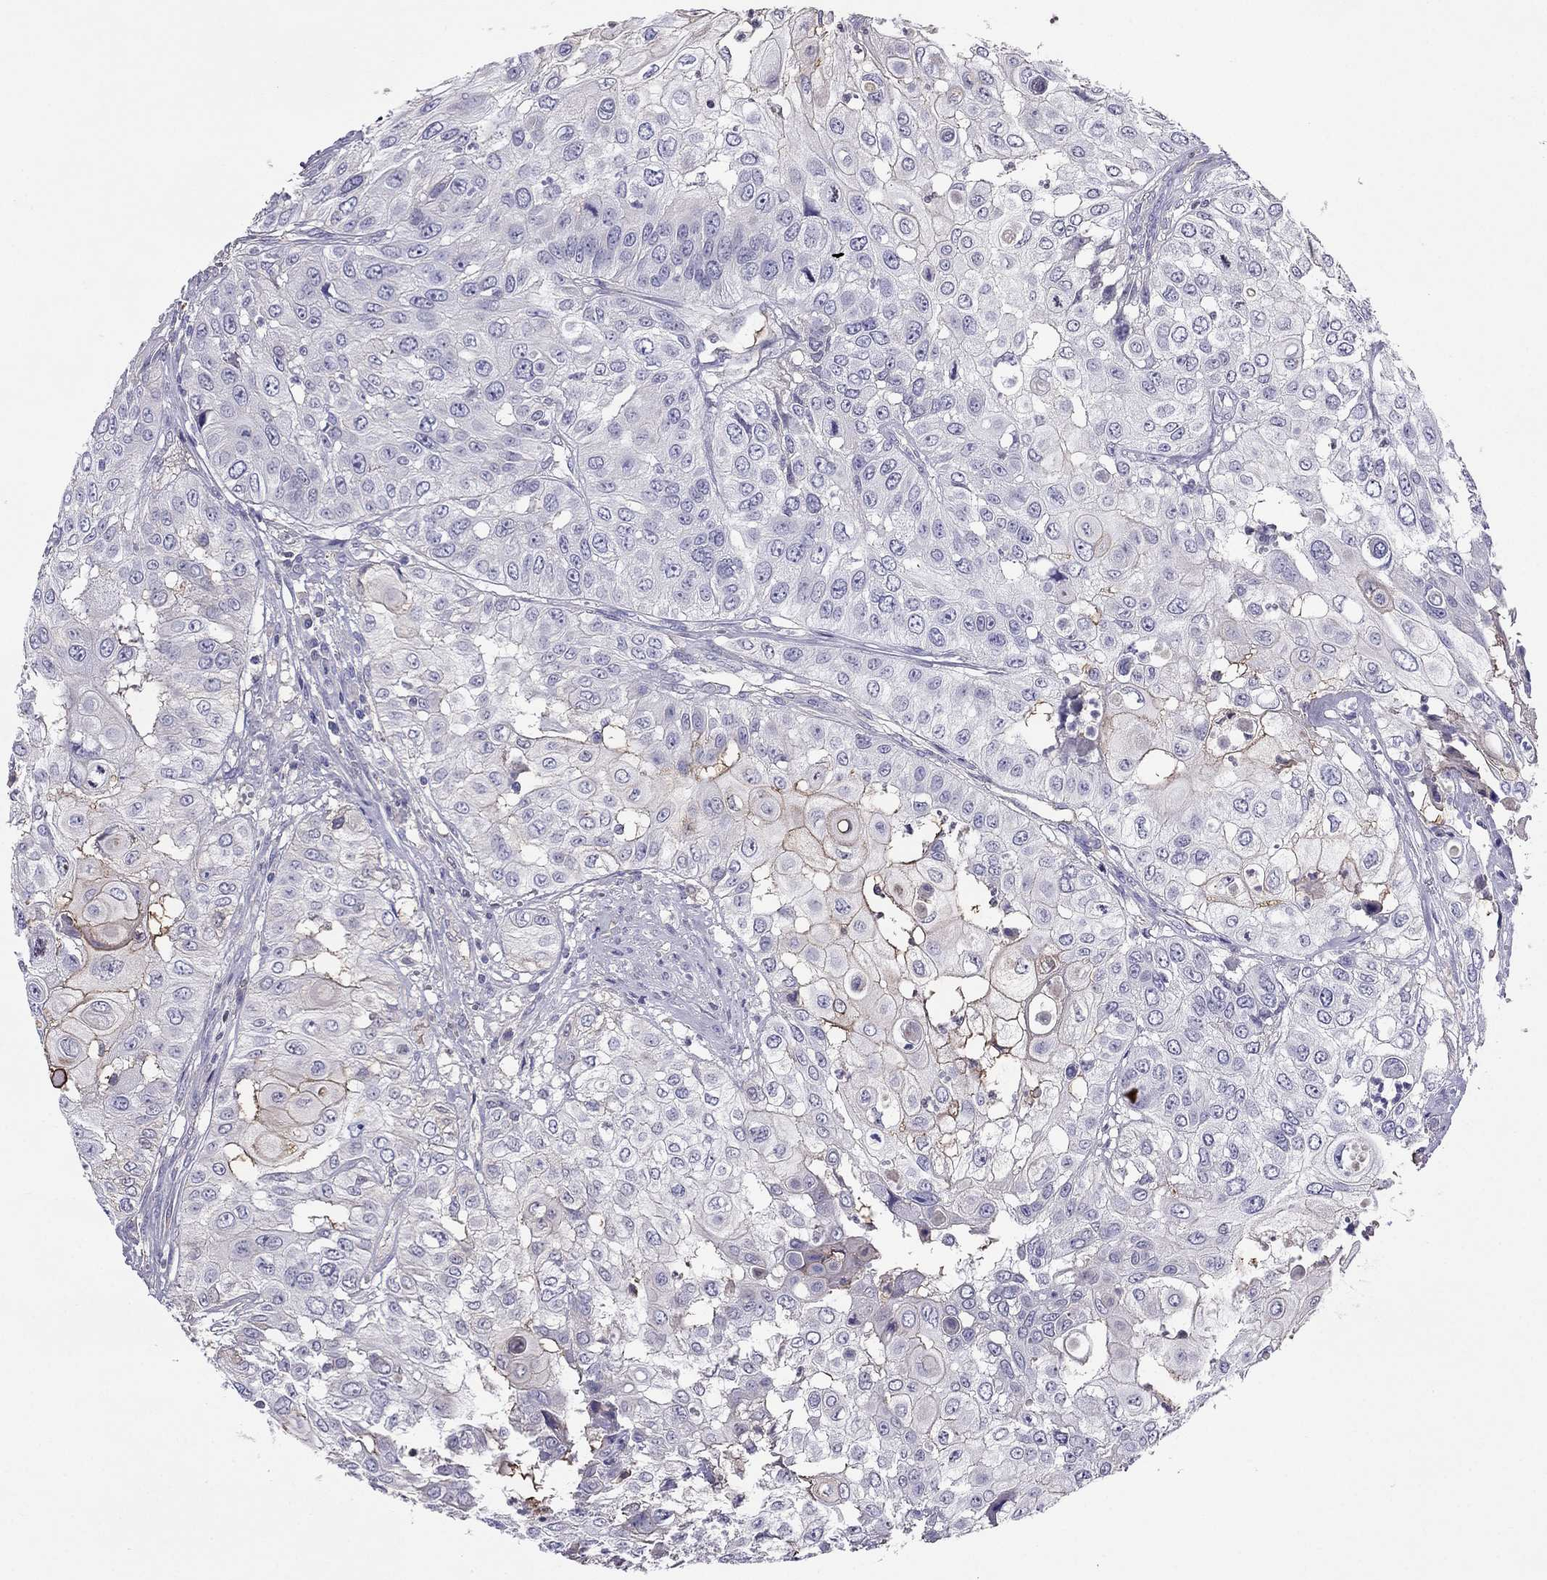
{"staining": {"intensity": "moderate", "quantity": "25%-75%", "location": "cytoplasmic/membranous"}, "tissue": "urothelial cancer", "cell_type": "Tumor cells", "image_type": "cancer", "snomed": [{"axis": "morphology", "description": "Urothelial carcinoma, High grade"}, {"axis": "topography", "description": "Urinary bladder"}], "caption": "About 25%-75% of tumor cells in human urothelial carcinoma (high-grade) reveal moderate cytoplasmic/membranous protein expression as visualized by brown immunohistochemical staining.", "gene": "TBC1D21", "patient": {"sex": "female", "age": 79}}